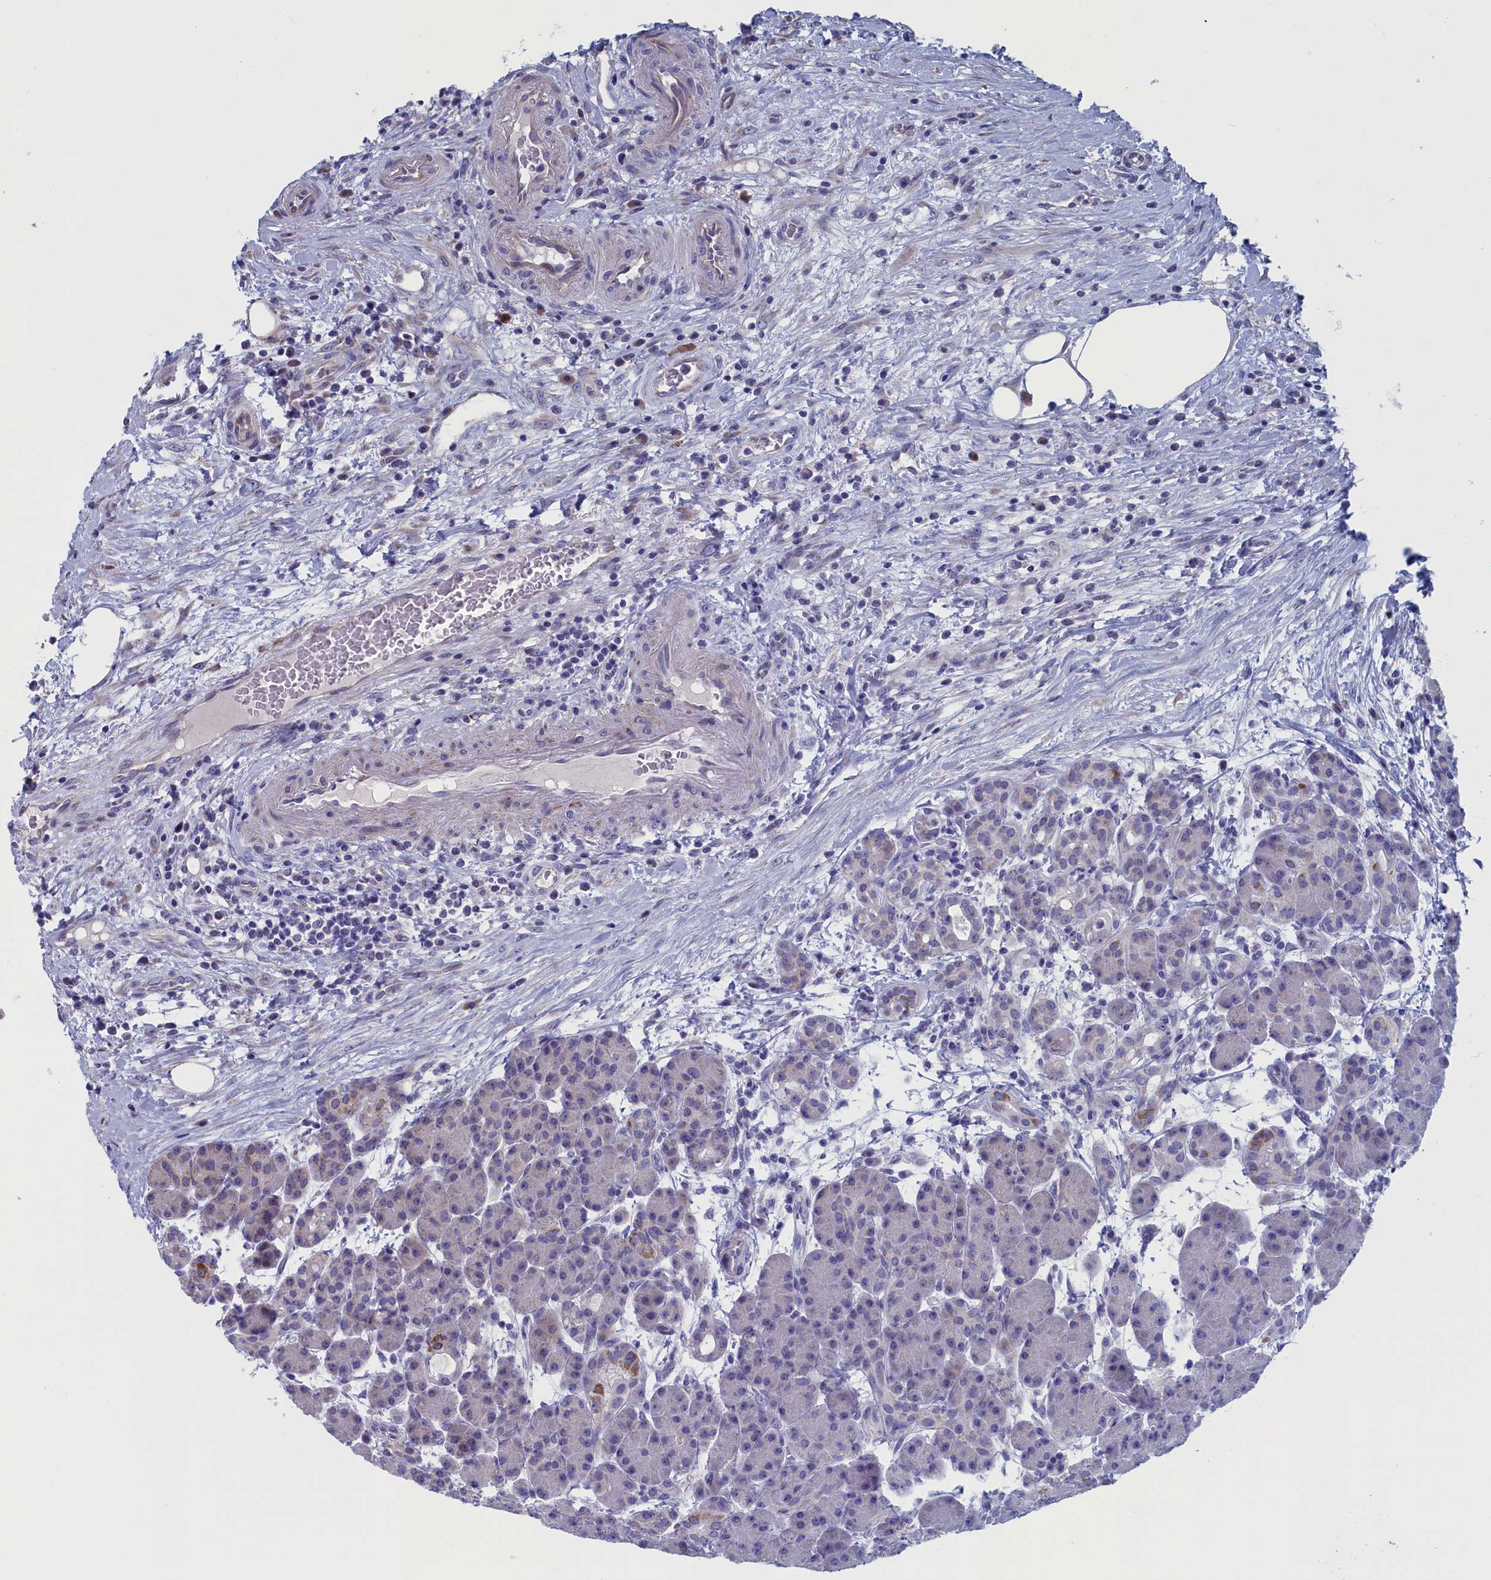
{"staining": {"intensity": "negative", "quantity": "none", "location": "none"}, "tissue": "pancreas", "cell_type": "Exocrine glandular cells", "image_type": "normal", "snomed": [{"axis": "morphology", "description": "Normal tissue, NOS"}, {"axis": "topography", "description": "Pancreas"}], "caption": "Pancreas was stained to show a protein in brown. There is no significant staining in exocrine glandular cells.", "gene": "NIBAN3", "patient": {"sex": "male", "age": 63}}